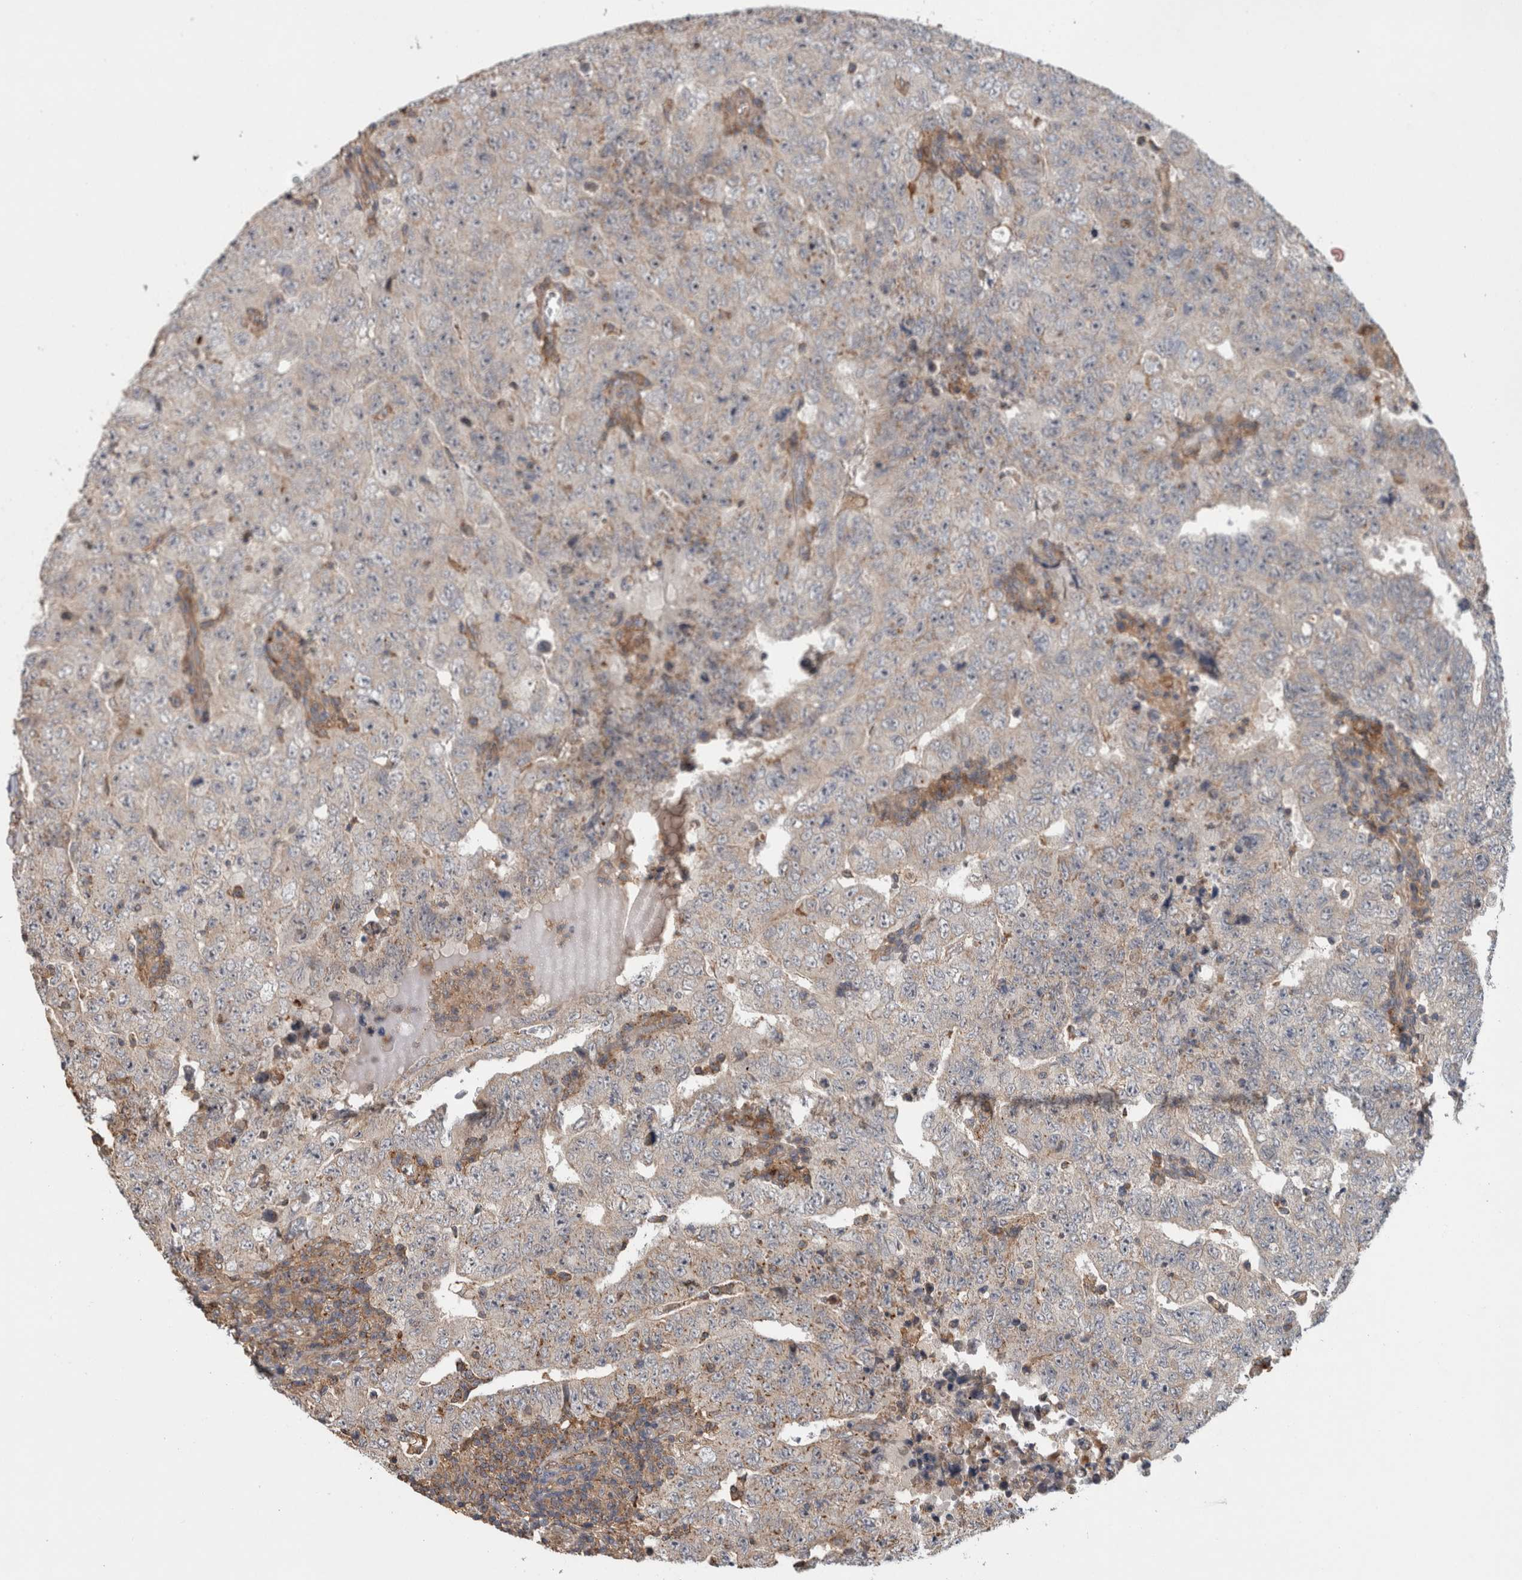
{"staining": {"intensity": "negative", "quantity": "none", "location": "none"}, "tissue": "testis cancer", "cell_type": "Tumor cells", "image_type": "cancer", "snomed": [{"axis": "morphology", "description": "Carcinoma, Embryonal, NOS"}, {"axis": "topography", "description": "Testis"}], "caption": "Immunohistochemistry image of human testis cancer (embryonal carcinoma) stained for a protein (brown), which demonstrates no expression in tumor cells.", "gene": "TARBP1", "patient": {"sex": "male", "age": 26}}